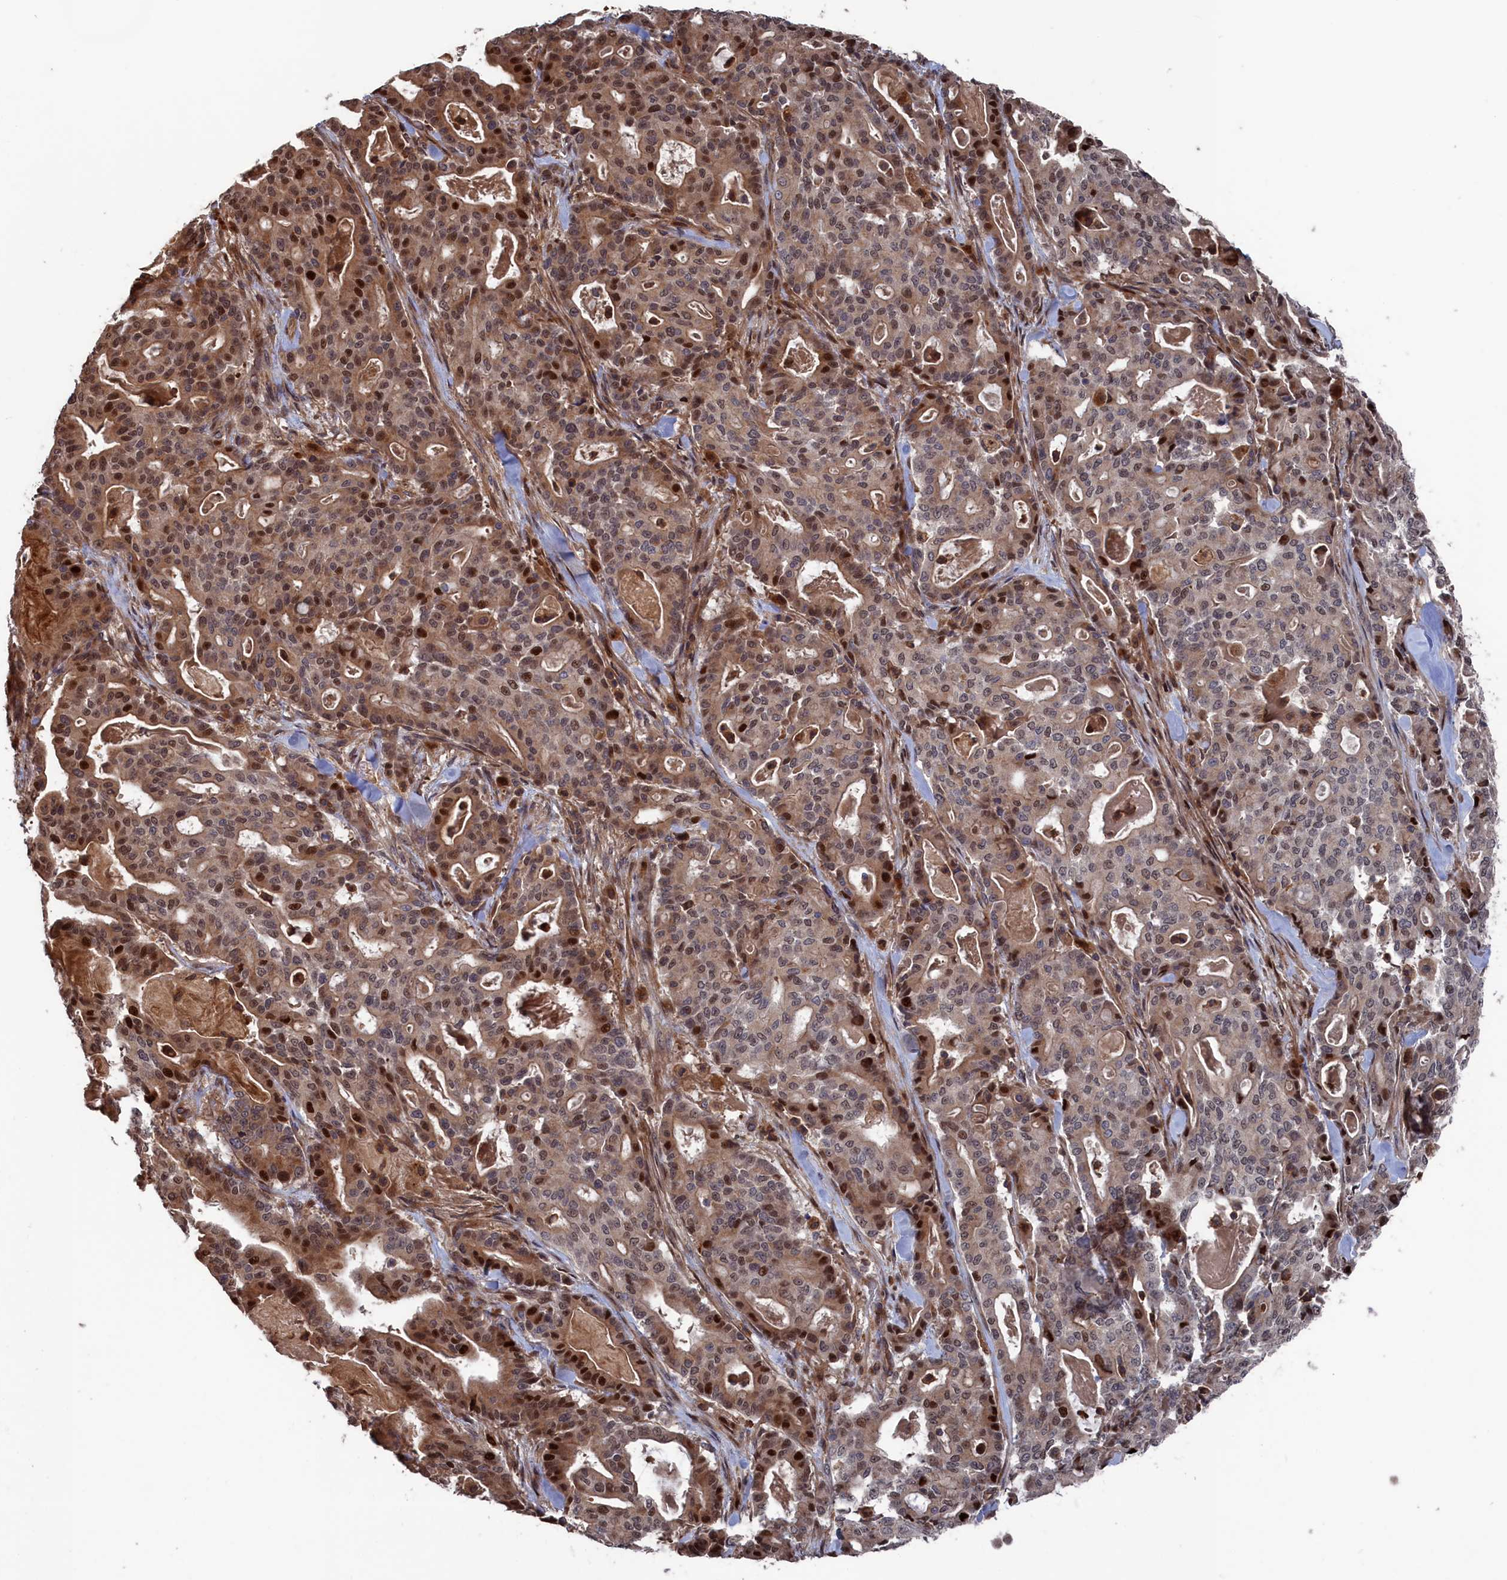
{"staining": {"intensity": "strong", "quantity": "25%-75%", "location": "cytoplasmic/membranous,nuclear"}, "tissue": "pancreatic cancer", "cell_type": "Tumor cells", "image_type": "cancer", "snomed": [{"axis": "morphology", "description": "Adenocarcinoma, NOS"}, {"axis": "topography", "description": "Pancreas"}], "caption": "High-power microscopy captured an immunohistochemistry photomicrograph of pancreatic adenocarcinoma, revealing strong cytoplasmic/membranous and nuclear positivity in about 25%-75% of tumor cells. (DAB = brown stain, brightfield microscopy at high magnification).", "gene": "PLA2G15", "patient": {"sex": "male", "age": 63}}